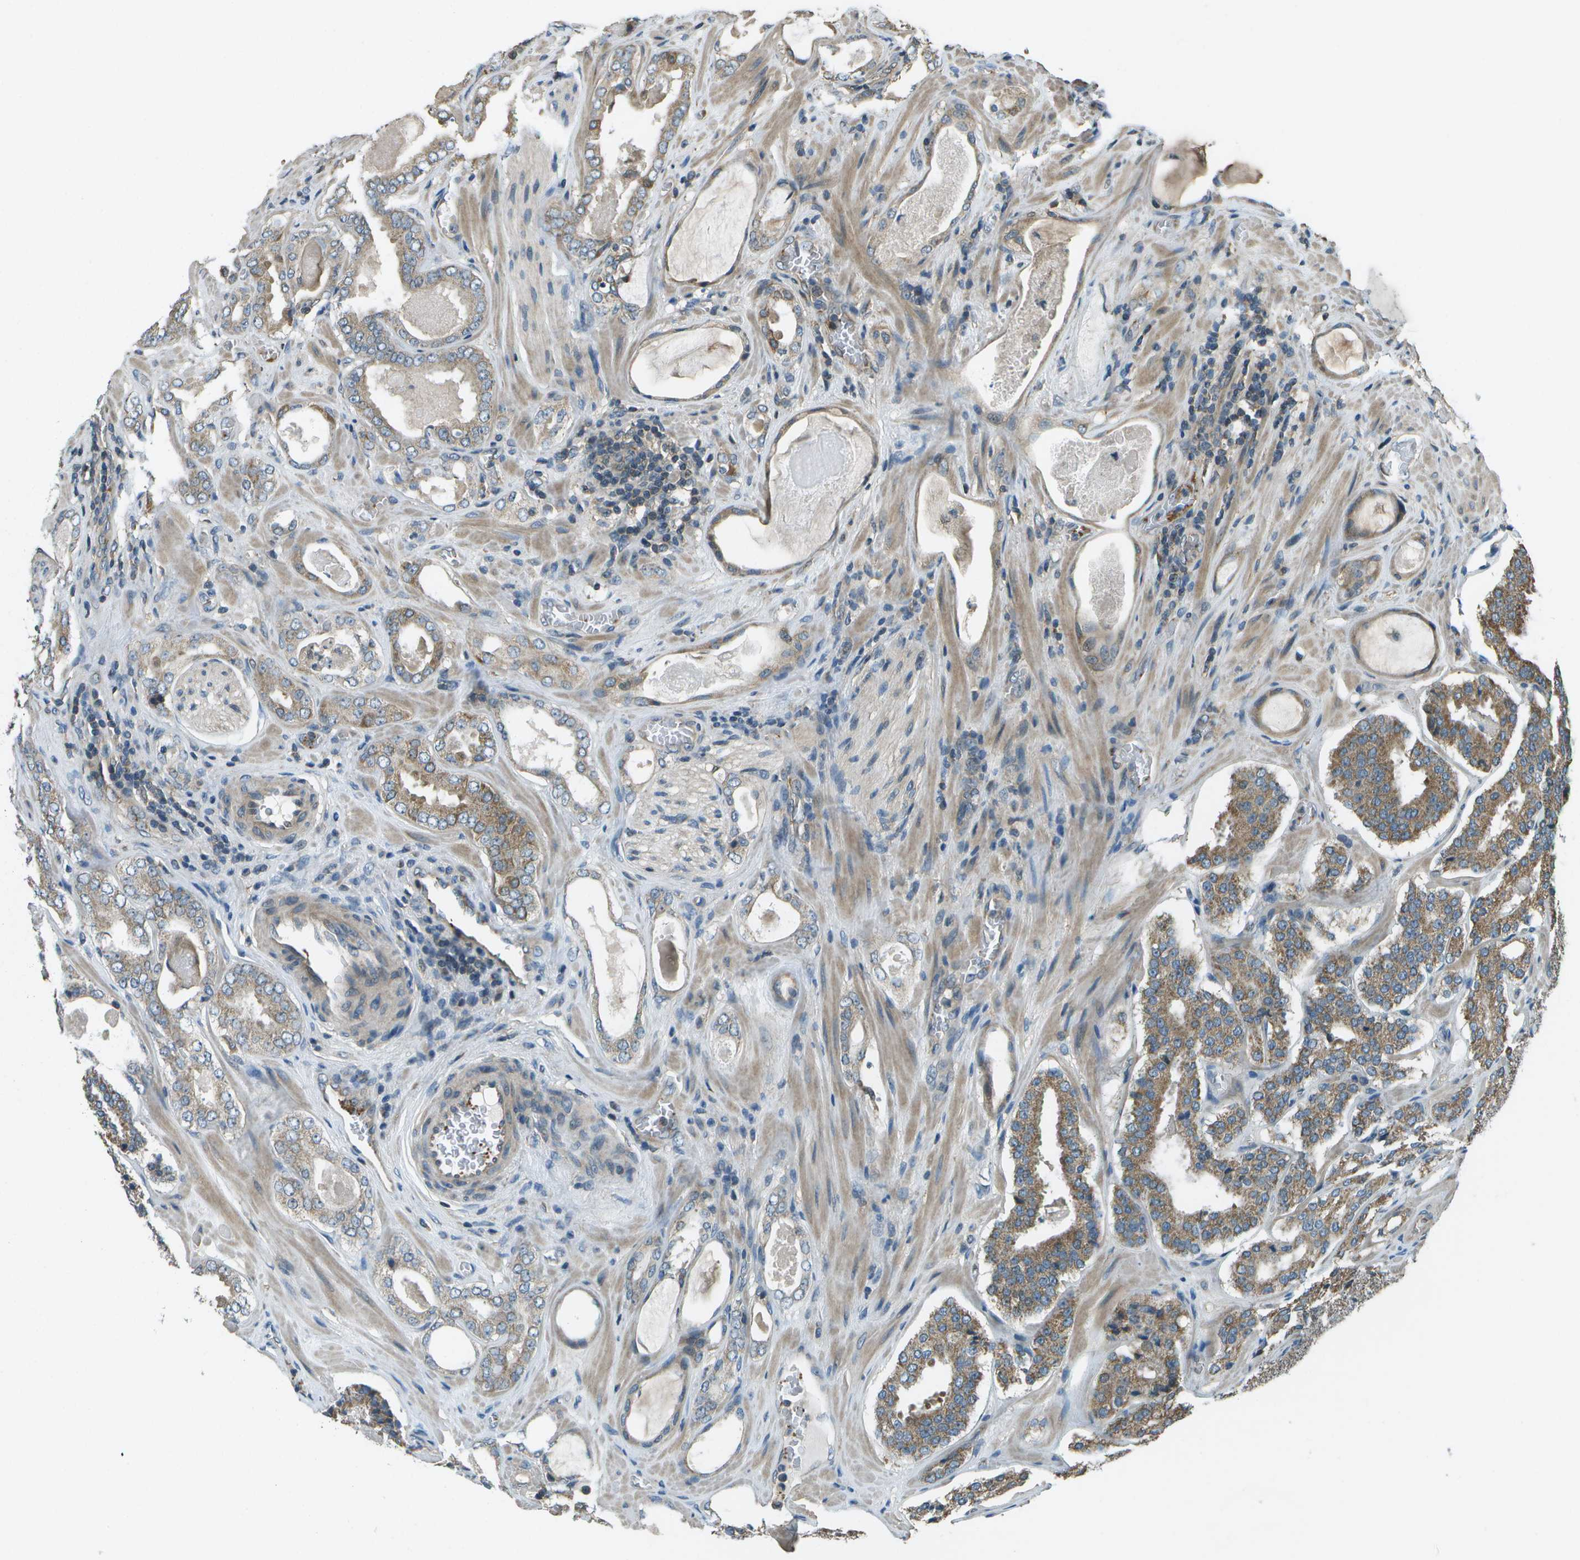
{"staining": {"intensity": "moderate", "quantity": "25%-75%", "location": "cytoplasmic/membranous"}, "tissue": "prostate cancer", "cell_type": "Tumor cells", "image_type": "cancer", "snomed": [{"axis": "morphology", "description": "Adenocarcinoma, High grade"}, {"axis": "topography", "description": "Prostate"}], "caption": "Protein analysis of prostate adenocarcinoma (high-grade) tissue reveals moderate cytoplasmic/membranous positivity in approximately 25%-75% of tumor cells.", "gene": "PLPBP", "patient": {"sex": "male", "age": 60}}